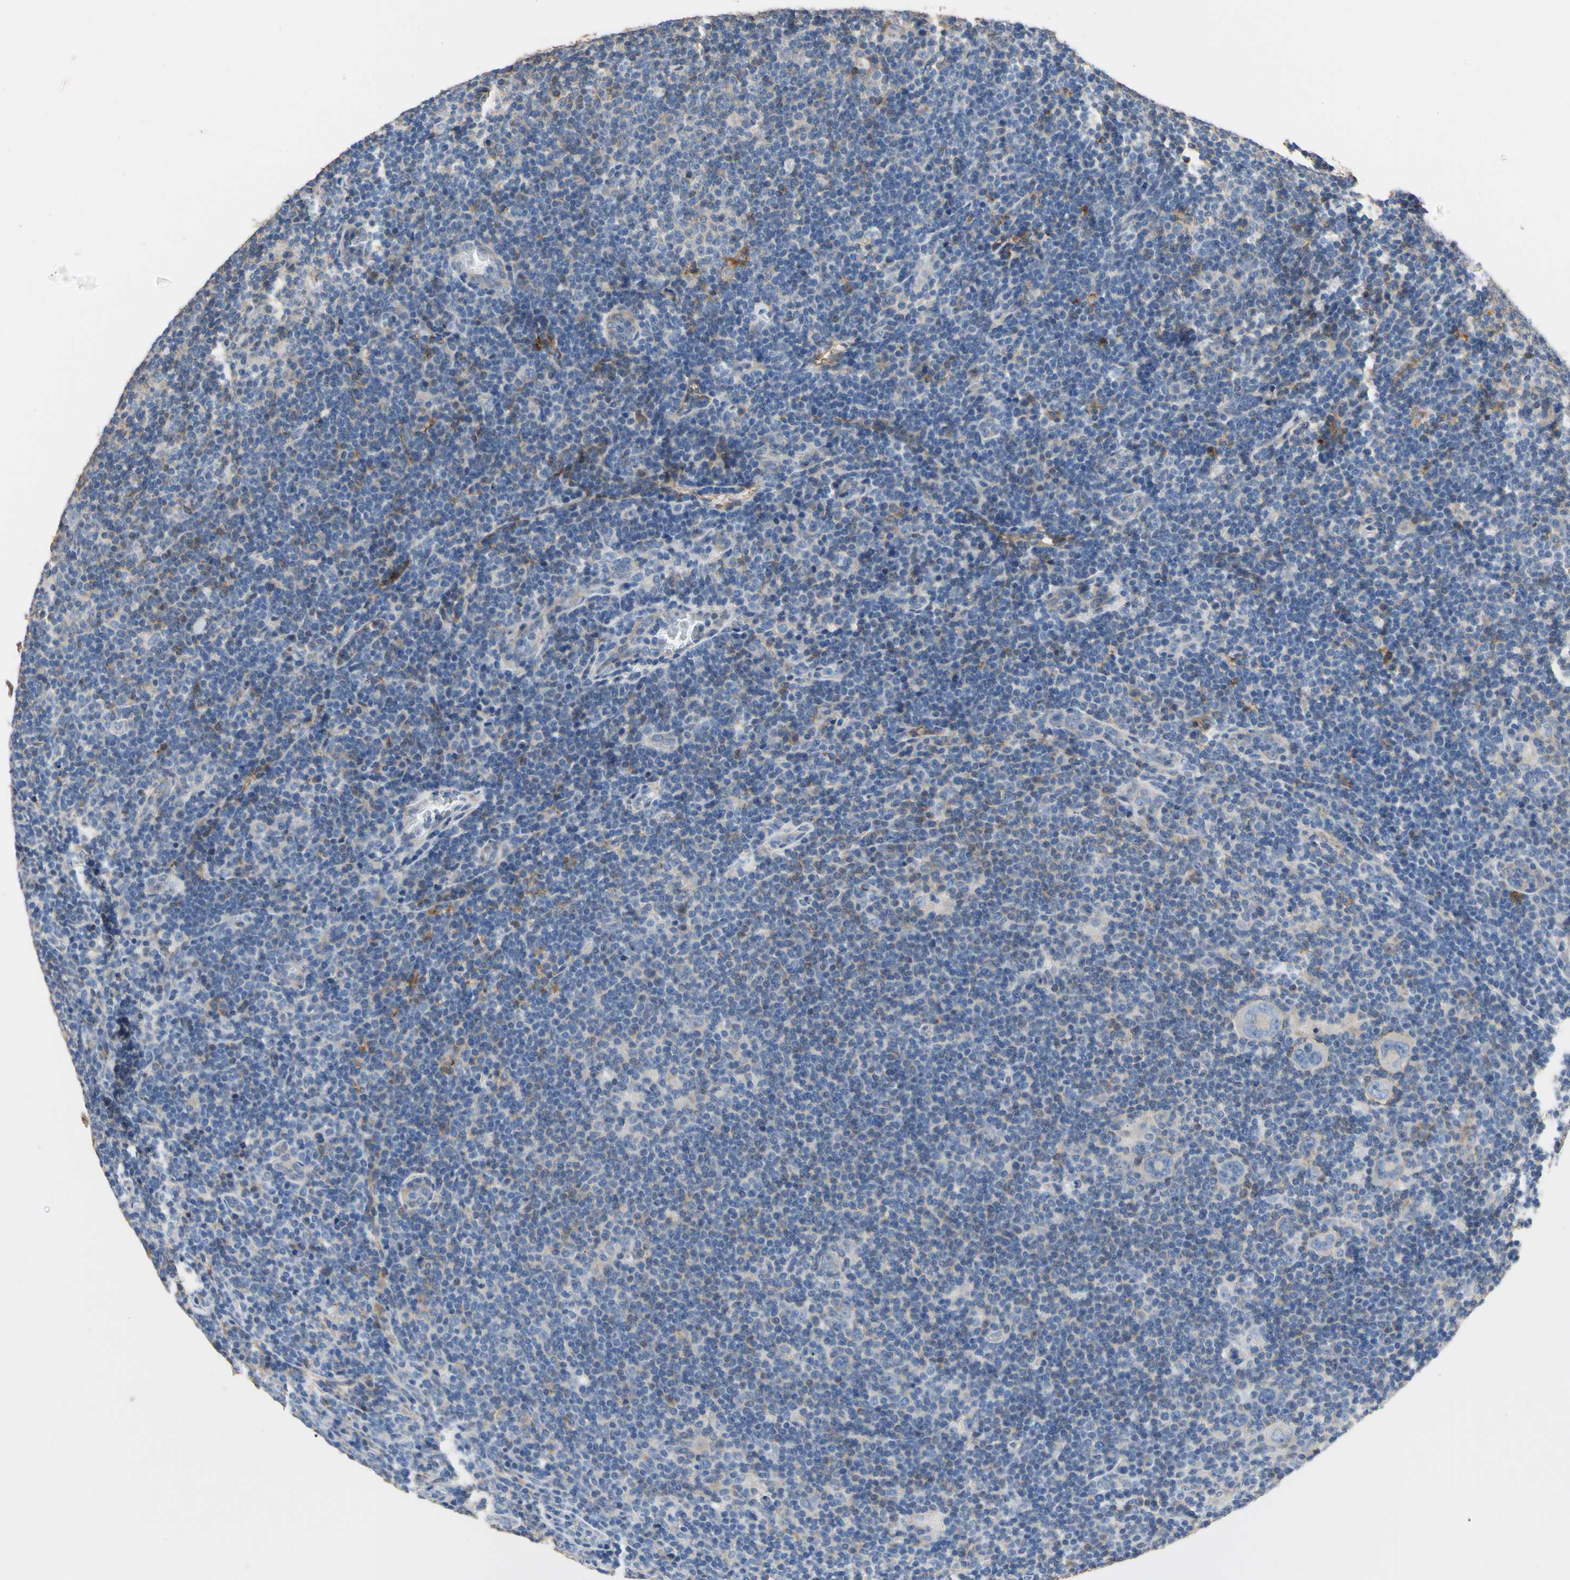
{"staining": {"intensity": "negative", "quantity": "none", "location": "none"}, "tissue": "lymphoma", "cell_type": "Tumor cells", "image_type": "cancer", "snomed": [{"axis": "morphology", "description": "Hodgkin's disease, NOS"}, {"axis": "topography", "description": "Lymph node"}], "caption": "Immunohistochemistry photomicrograph of neoplastic tissue: lymphoma stained with DAB exhibits no significant protein staining in tumor cells.", "gene": "PNKD", "patient": {"sex": "female", "age": 57}}